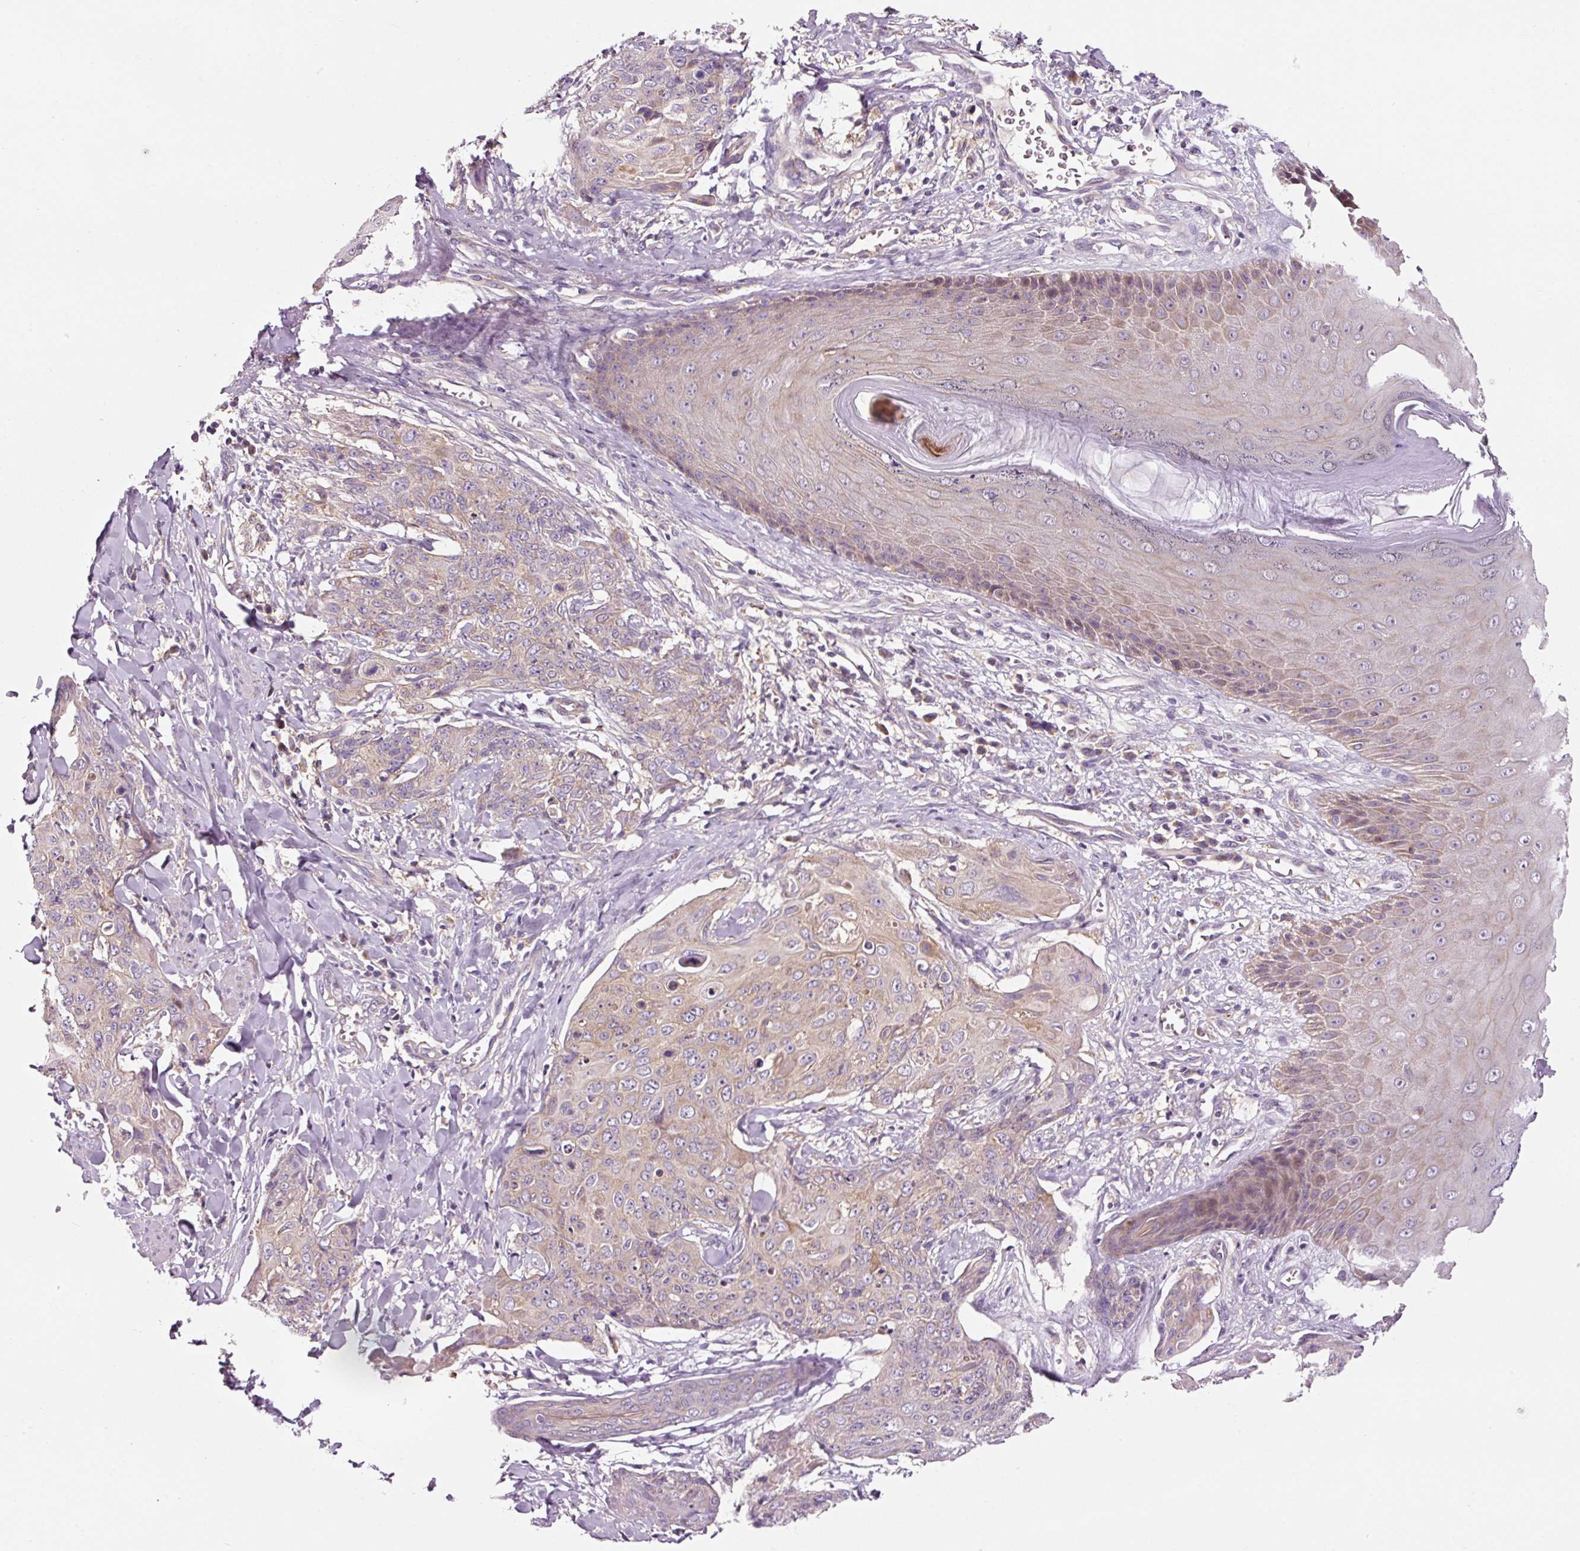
{"staining": {"intensity": "weak", "quantity": "<25%", "location": "cytoplasmic/membranous"}, "tissue": "skin cancer", "cell_type": "Tumor cells", "image_type": "cancer", "snomed": [{"axis": "morphology", "description": "Squamous cell carcinoma, NOS"}, {"axis": "topography", "description": "Skin"}, {"axis": "topography", "description": "Vulva"}], "caption": "IHC of human skin cancer reveals no positivity in tumor cells.", "gene": "NAPA", "patient": {"sex": "female", "age": 85}}